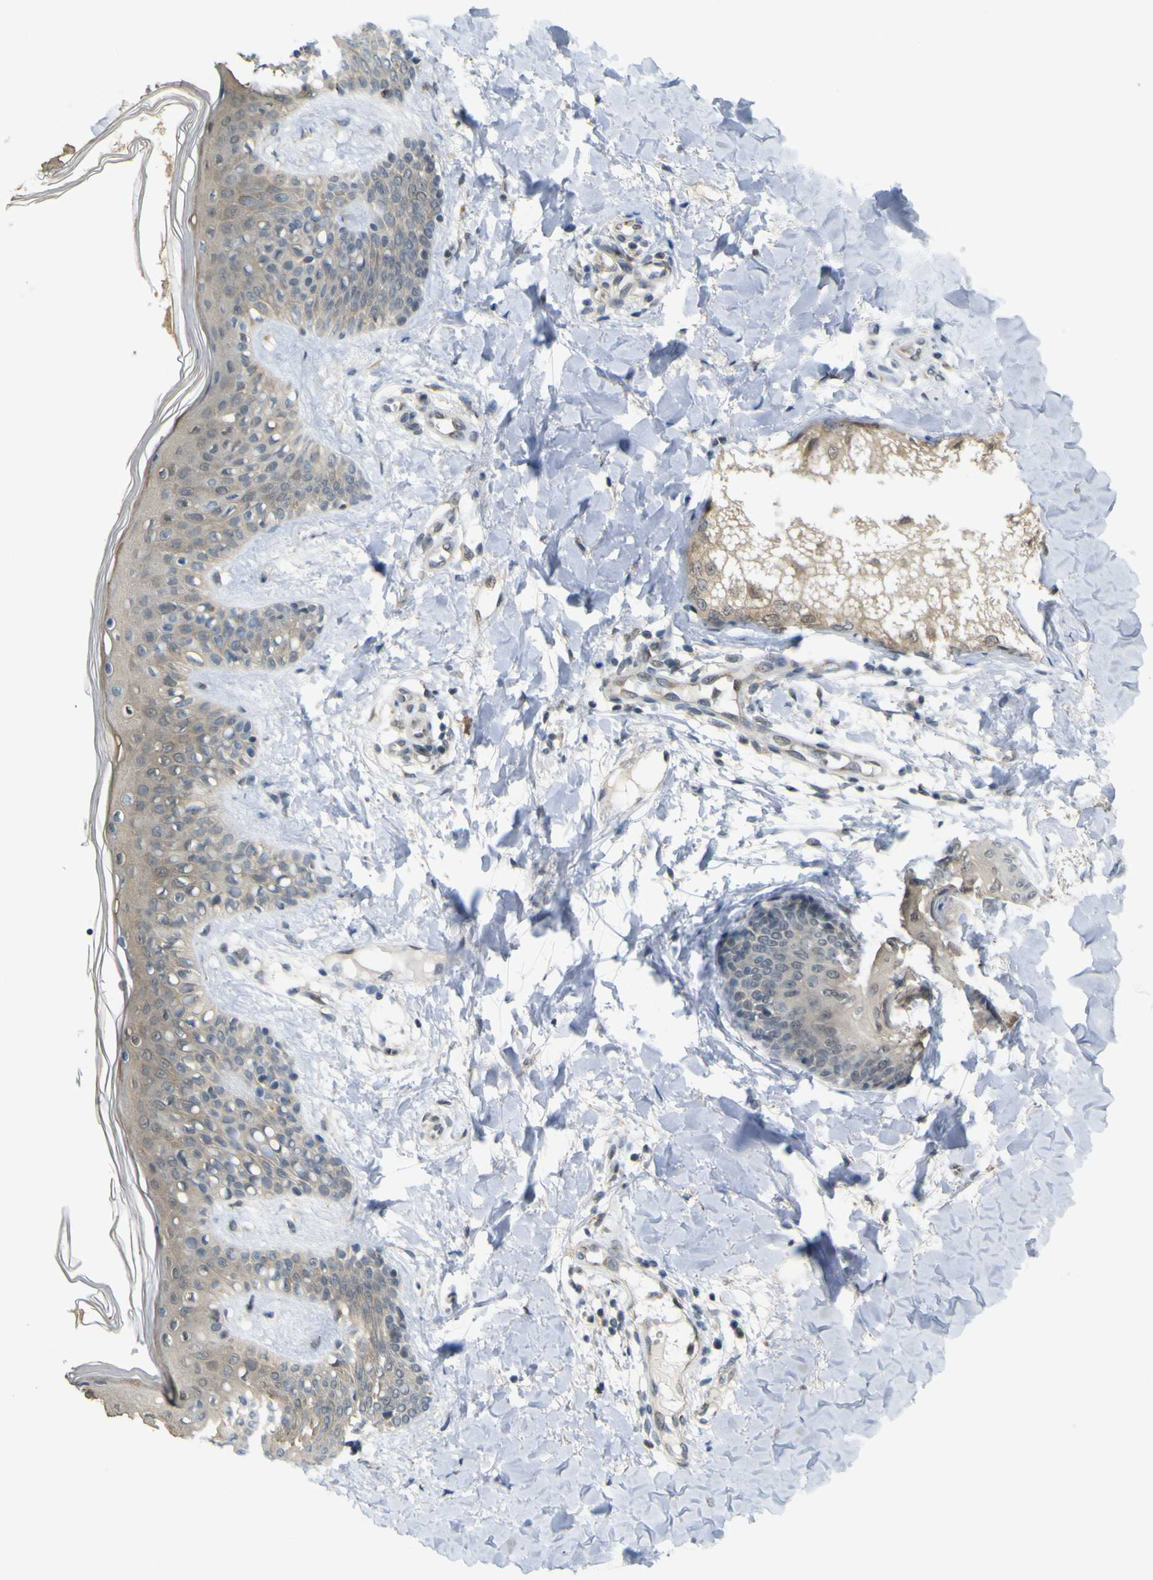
{"staining": {"intensity": "weak", "quantity": ">75%", "location": "cytoplasmic/membranous"}, "tissue": "skin", "cell_type": "Fibroblasts", "image_type": "normal", "snomed": [{"axis": "morphology", "description": "Normal tissue, NOS"}, {"axis": "topography", "description": "Skin"}], "caption": "IHC (DAB (3,3'-diaminobenzidine)) staining of normal skin displays weak cytoplasmic/membranous protein staining in about >75% of fibroblasts.", "gene": "IGF2R", "patient": {"sex": "male", "age": 16}}